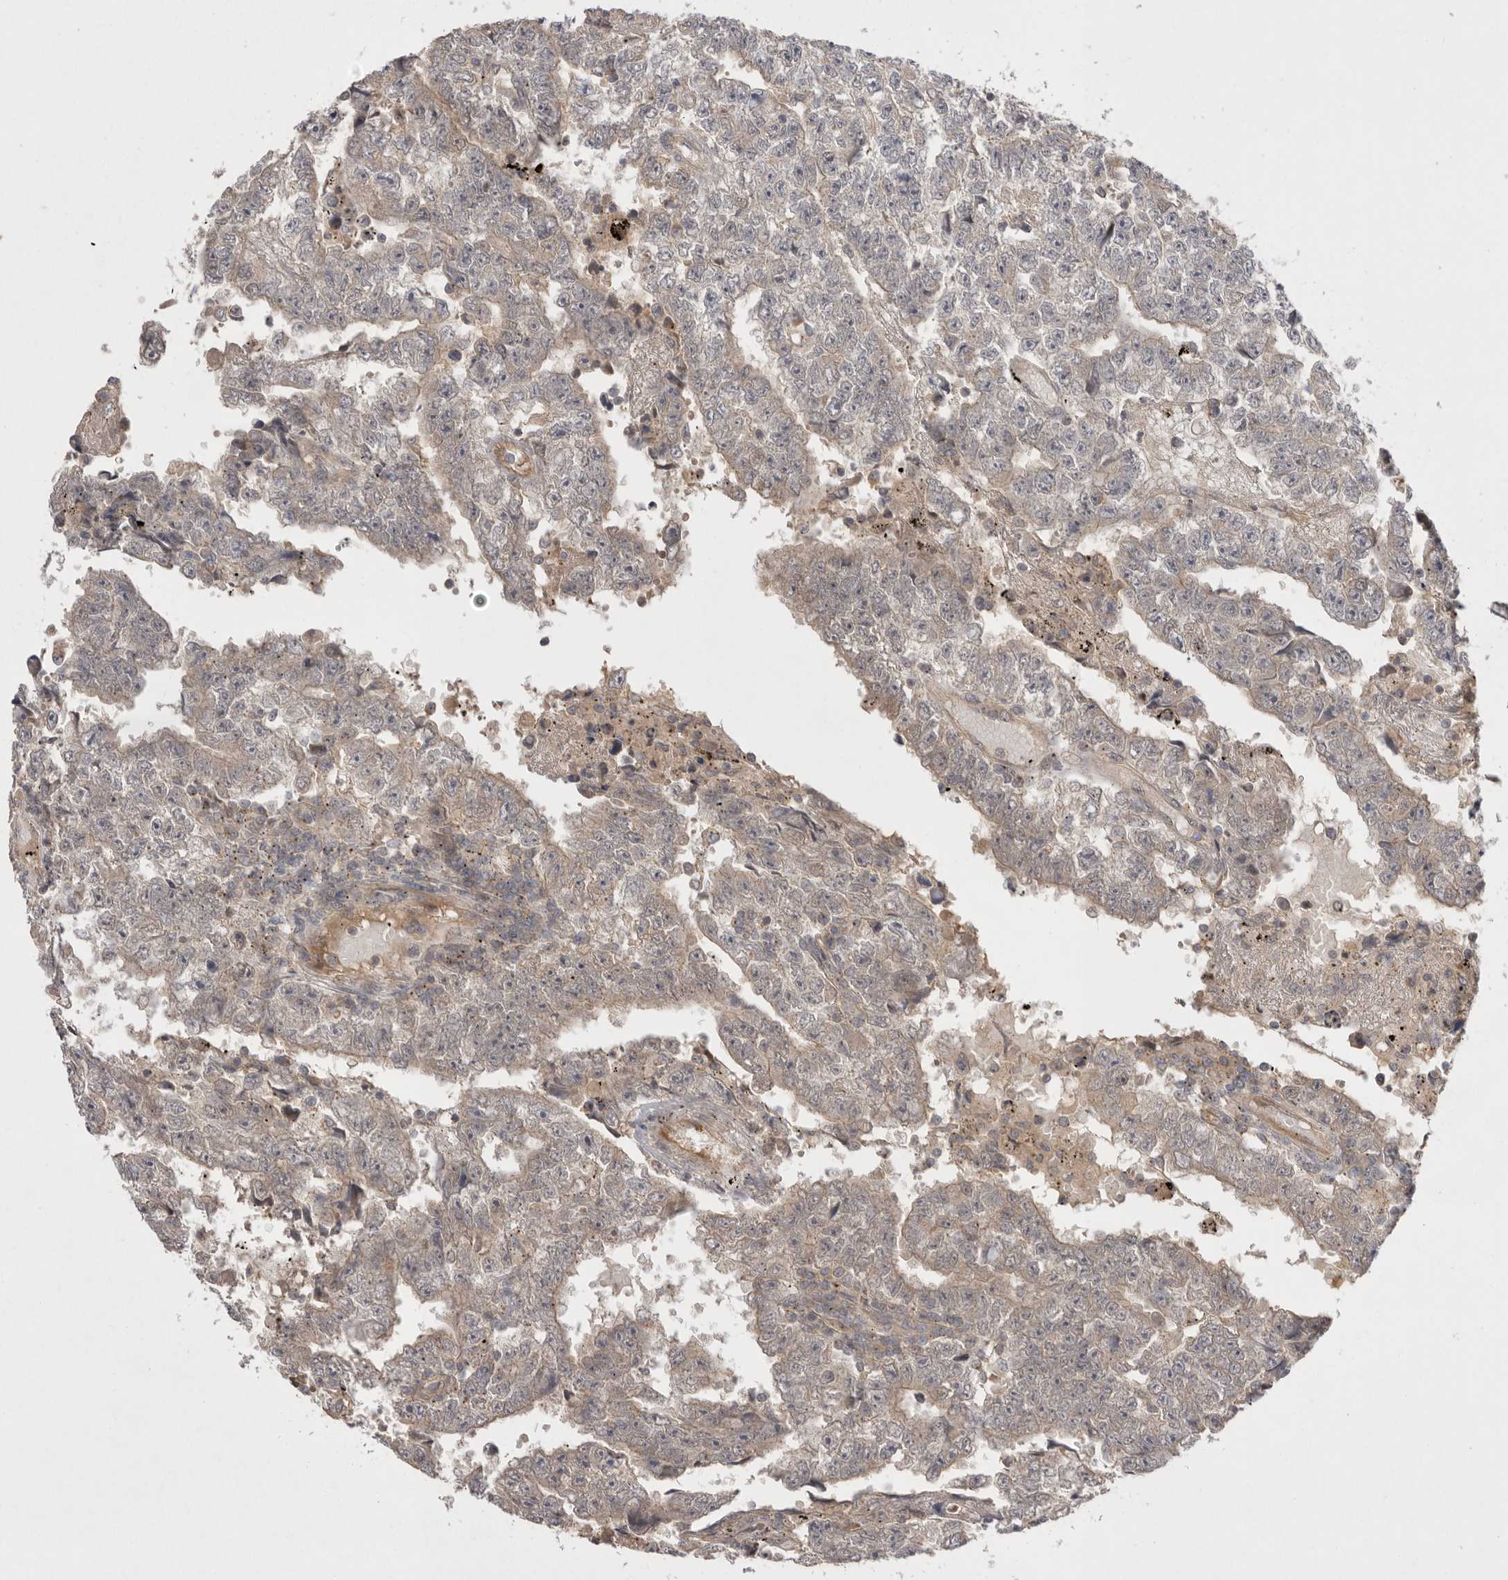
{"staining": {"intensity": "weak", "quantity": ">75%", "location": "cytoplasmic/membranous"}, "tissue": "testis cancer", "cell_type": "Tumor cells", "image_type": "cancer", "snomed": [{"axis": "morphology", "description": "Carcinoma, Embryonal, NOS"}, {"axis": "topography", "description": "Testis"}], "caption": "Brown immunohistochemical staining in embryonal carcinoma (testis) displays weak cytoplasmic/membranous staining in approximately >75% of tumor cells.", "gene": "NRCAM", "patient": {"sex": "male", "age": 25}}